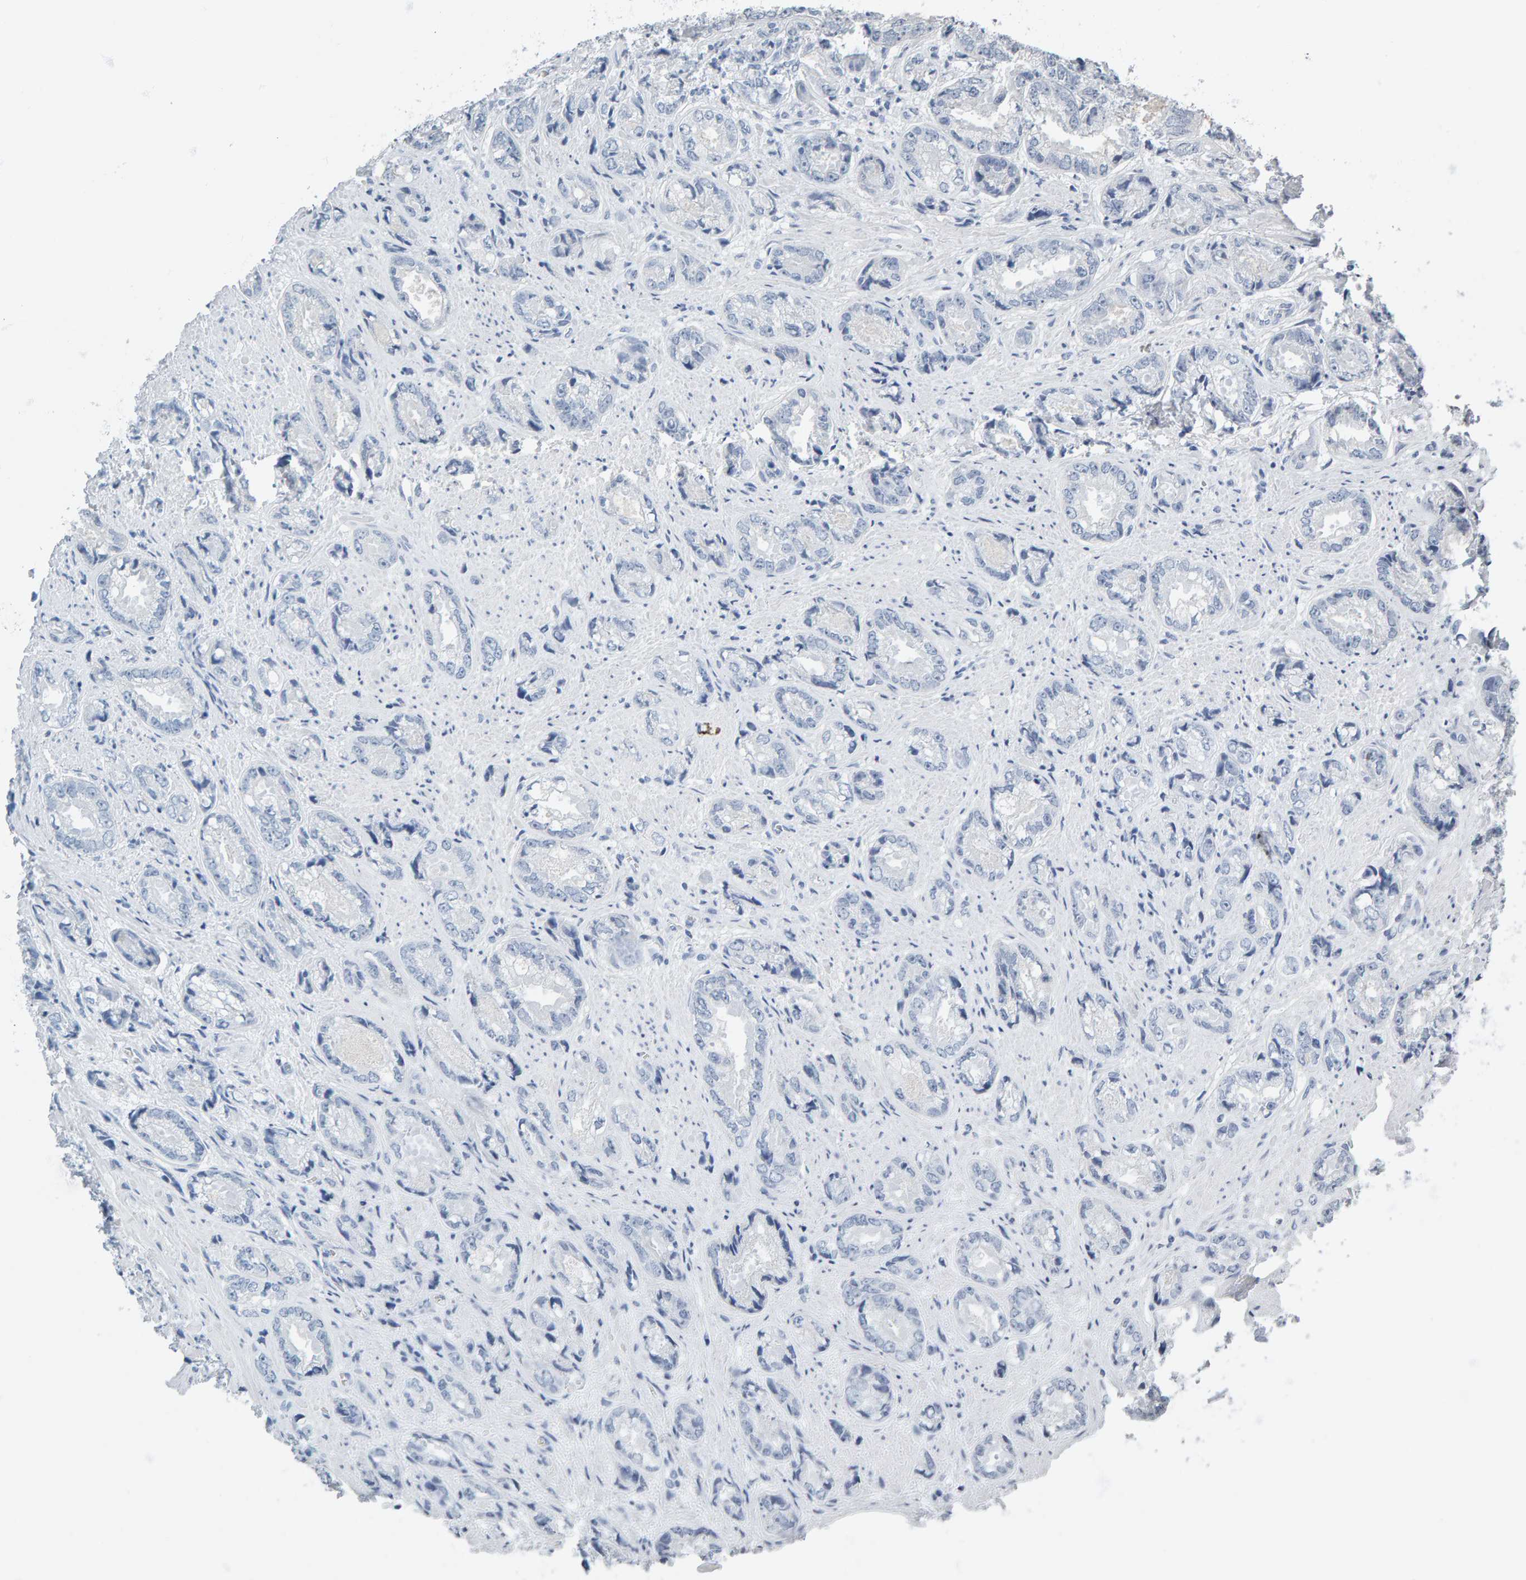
{"staining": {"intensity": "negative", "quantity": "none", "location": "none"}, "tissue": "prostate cancer", "cell_type": "Tumor cells", "image_type": "cancer", "snomed": [{"axis": "morphology", "description": "Adenocarcinoma, High grade"}, {"axis": "topography", "description": "Prostate"}], "caption": "The immunohistochemistry (IHC) histopathology image has no significant expression in tumor cells of adenocarcinoma (high-grade) (prostate) tissue.", "gene": "SPACA3", "patient": {"sex": "male", "age": 61}}